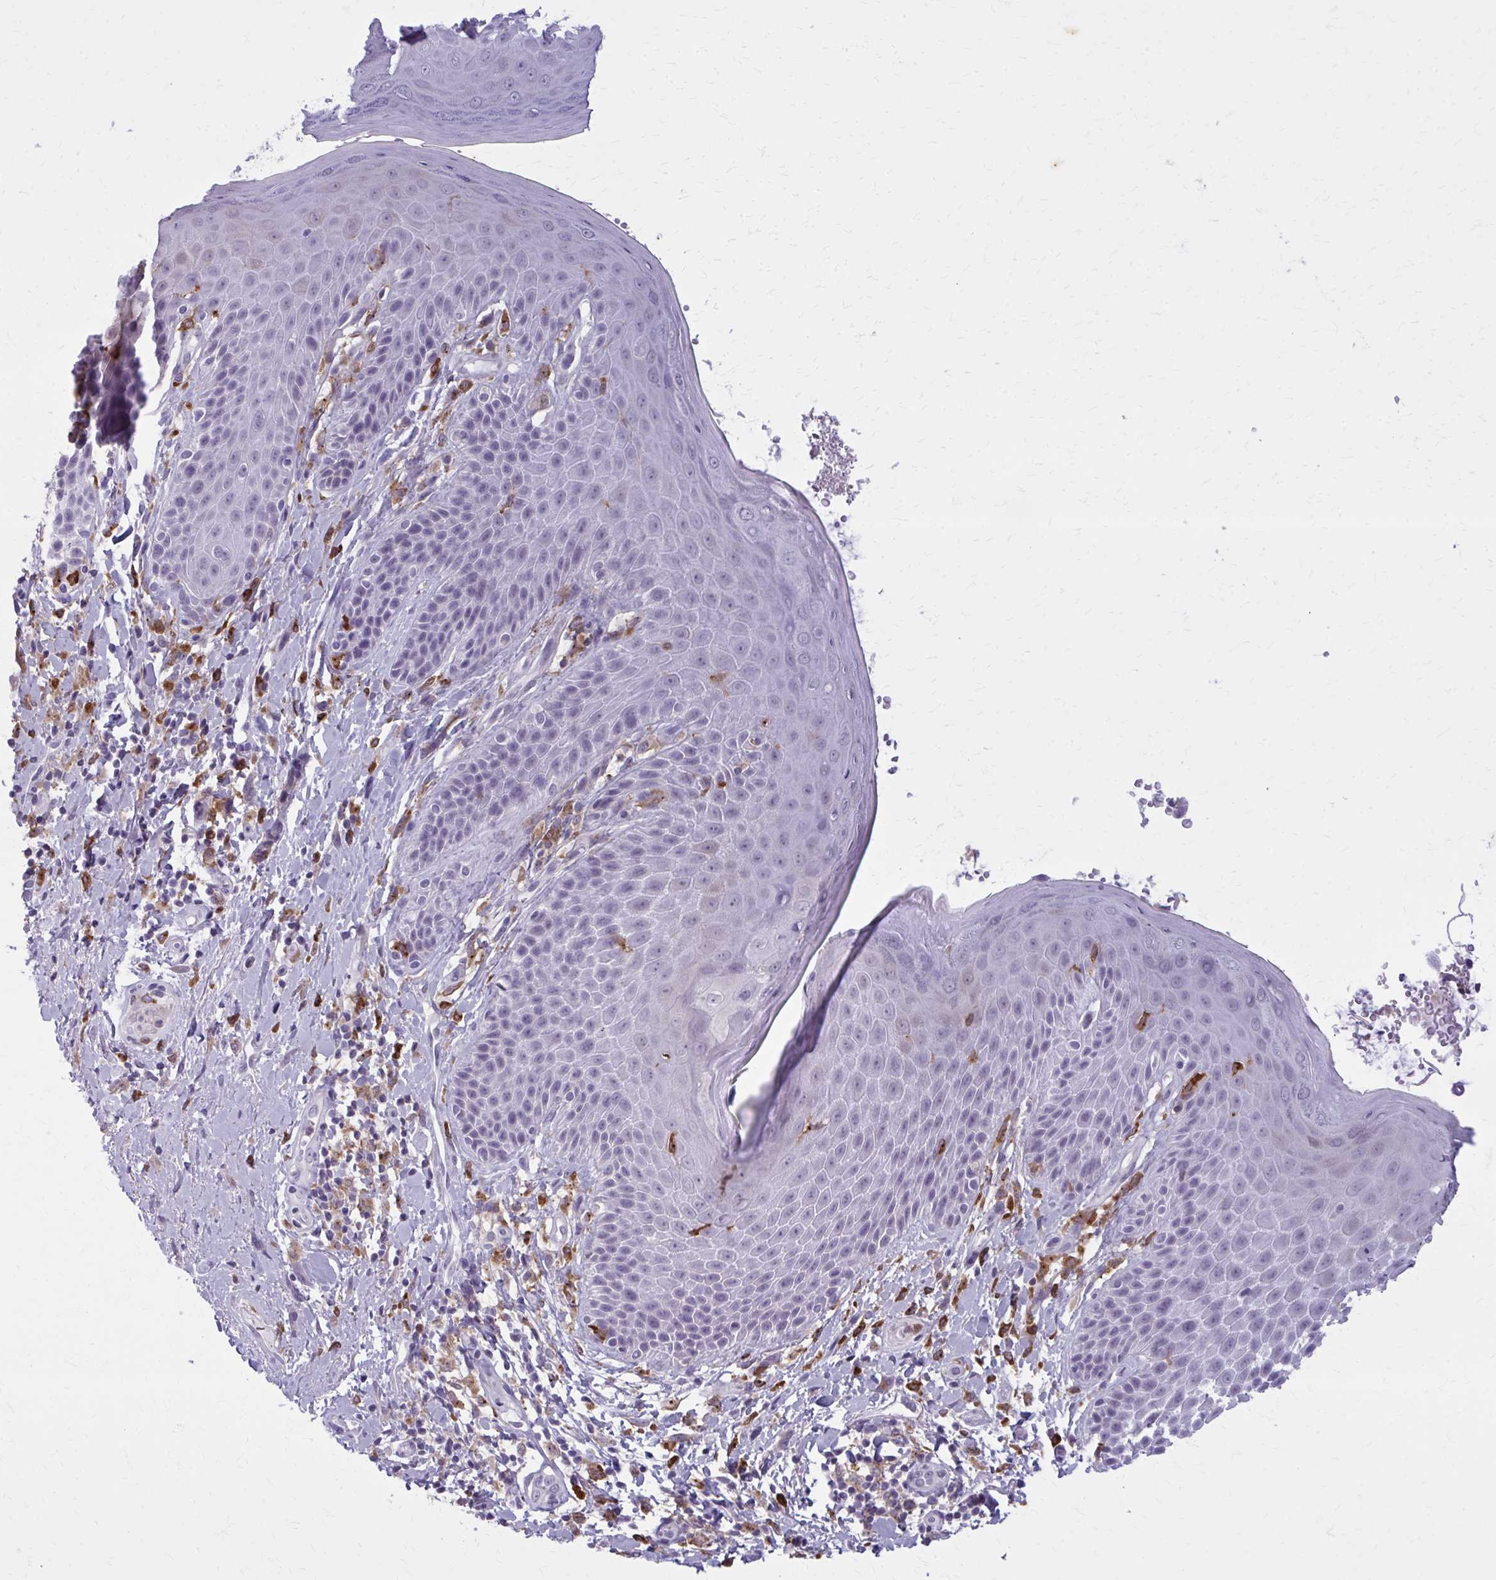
{"staining": {"intensity": "negative", "quantity": "none", "location": "none"}, "tissue": "skin", "cell_type": "Epidermal cells", "image_type": "normal", "snomed": [{"axis": "morphology", "description": "Normal tissue, NOS"}, {"axis": "topography", "description": "Anal"}, {"axis": "topography", "description": "Peripheral nerve tissue"}], "caption": "Immunohistochemistry (IHC) of normal human skin reveals no positivity in epidermal cells.", "gene": "CARD9", "patient": {"sex": "male", "age": 51}}